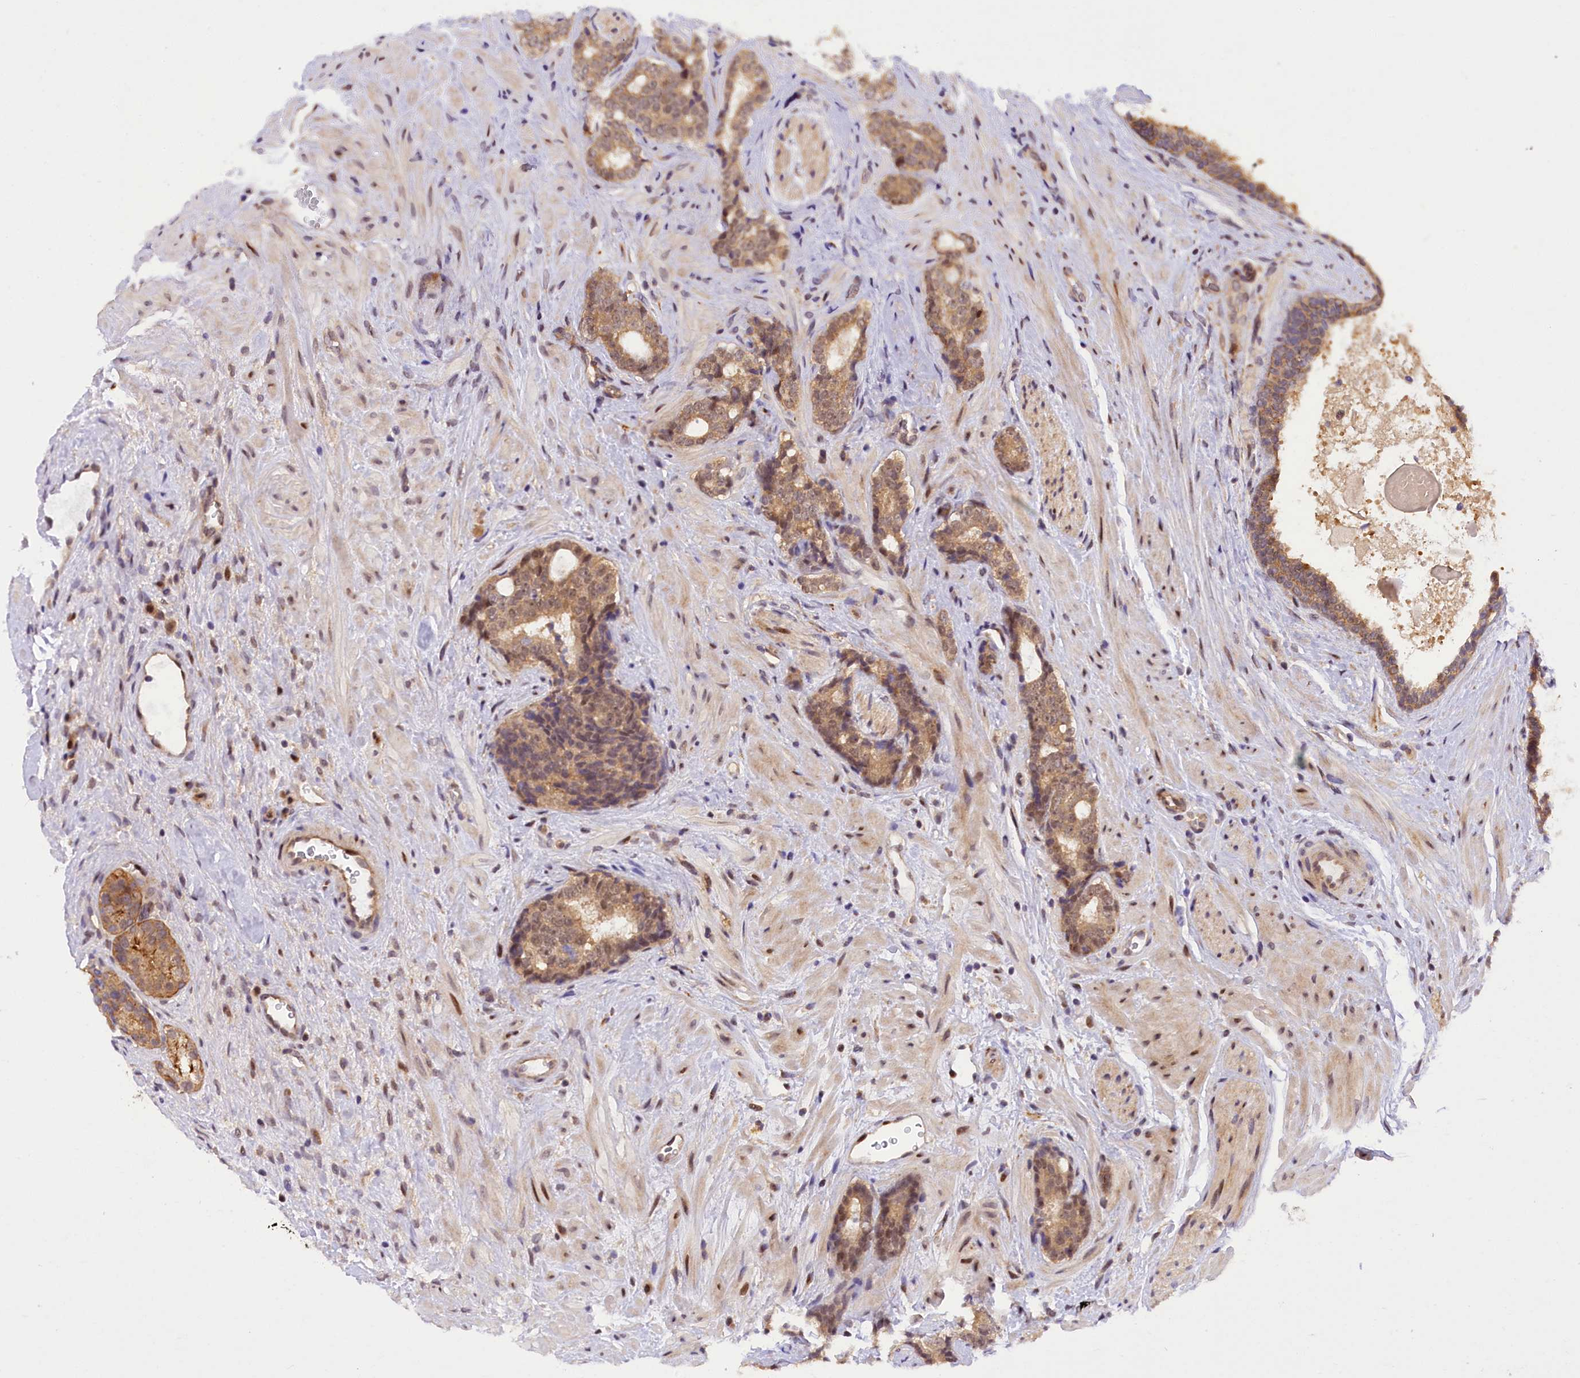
{"staining": {"intensity": "weak", "quantity": ">75%", "location": "cytoplasmic/membranous,nuclear"}, "tissue": "prostate cancer", "cell_type": "Tumor cells", "image_type": "cancer", "snomed": [{"axis": "morphology", "description": "Adenocarcinoma, High grade"}, {"axis": "topography", "description": "Prostate"}], "caption": "The image demonstrates staining of prostate cancer (high-grade adenocarcinoma), revealing weak cytoplasmic/membranous and nuclear protein expression (brown color) within tumor cells.", "gene": "SAMD4A", "patient": {"sex": "male", "age": 56}}